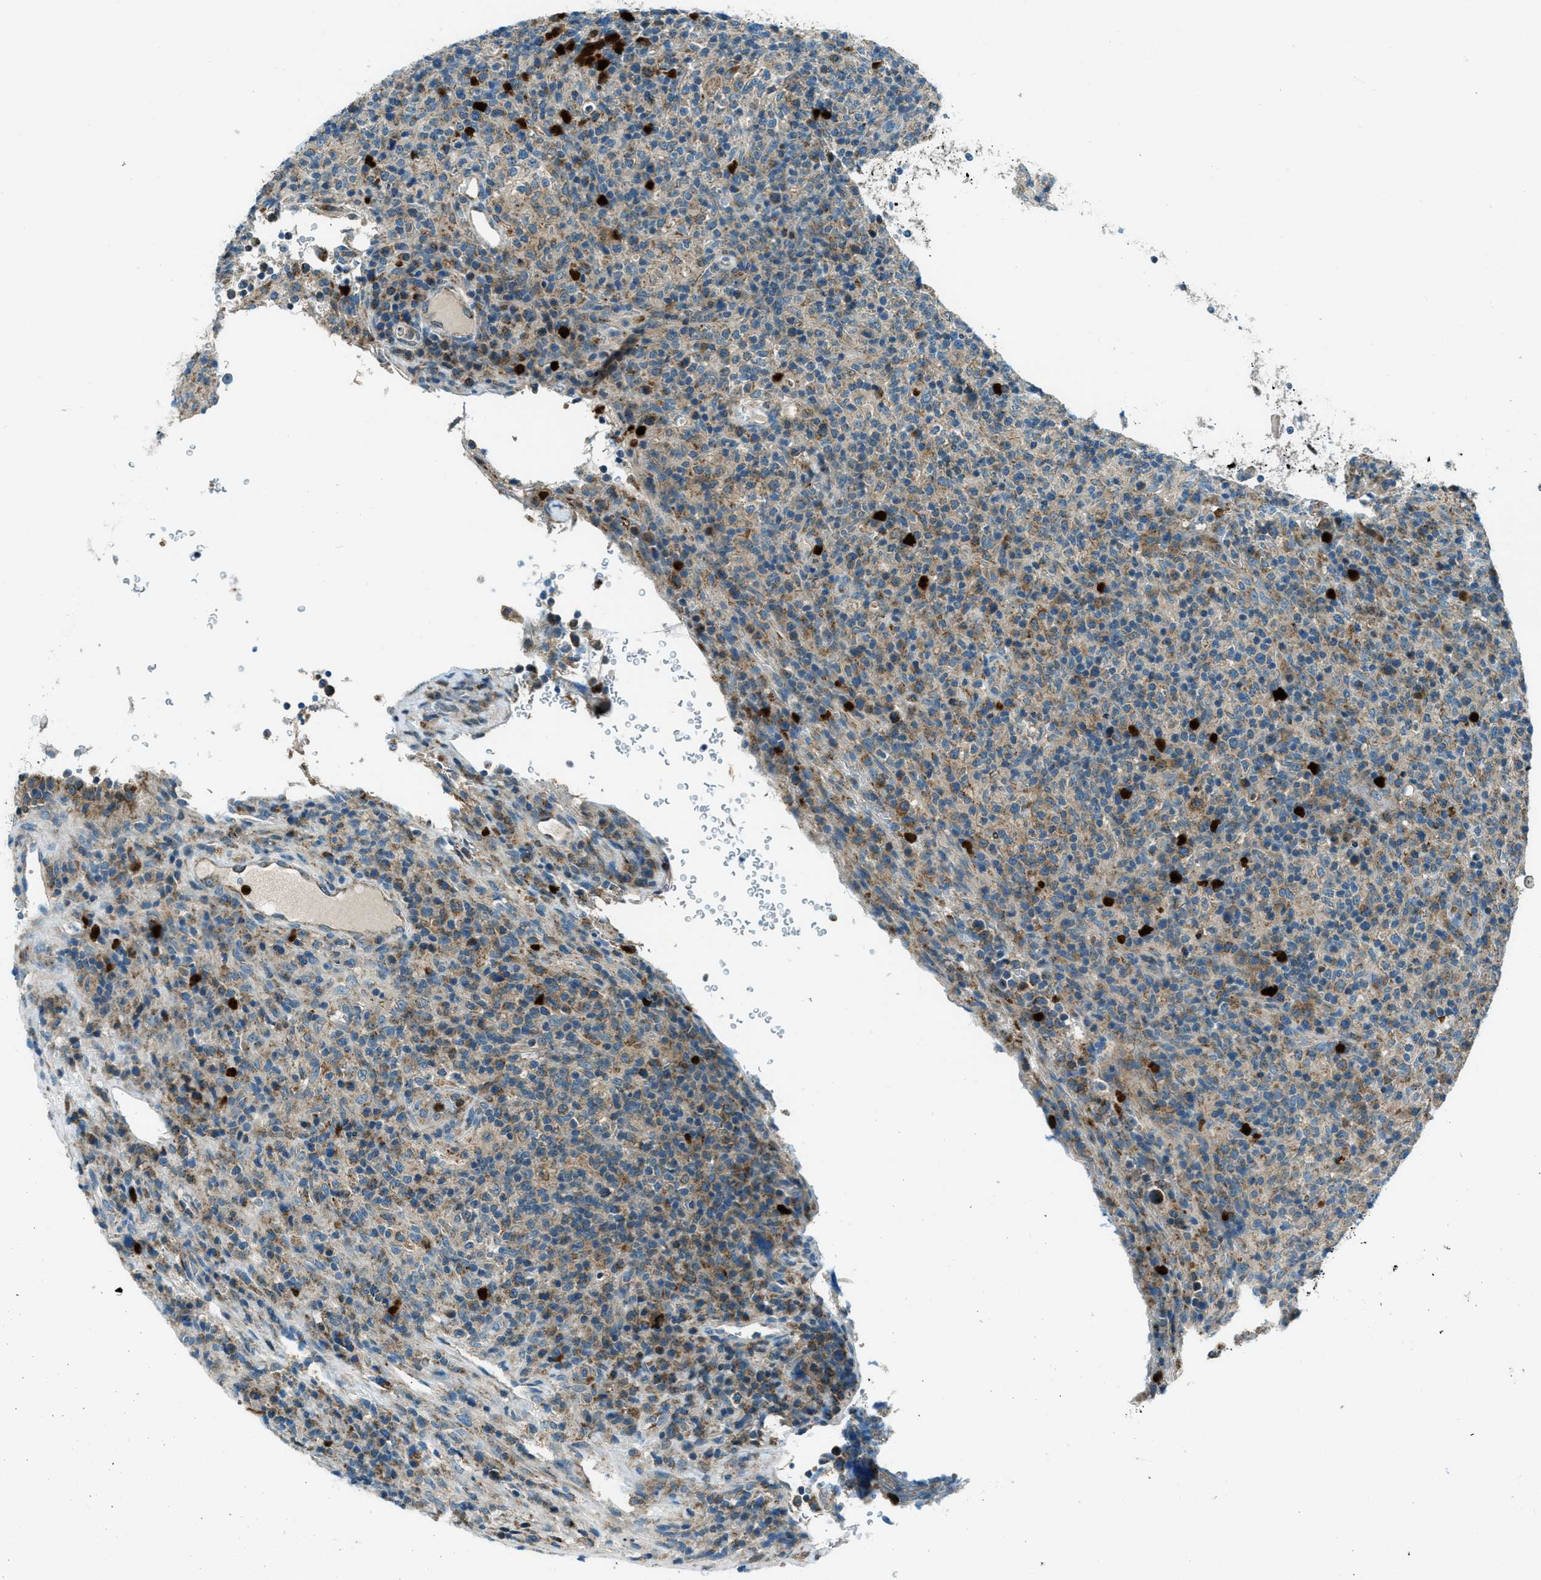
{"staining": {"intensity": "moderate", "quantity": "25%-75%", "location": "cytoplasmic/membranous"}, "tissue": "lymphoma", "cell_type": "Tumor cells", "image_type": "cancer", "snomed": [{"axis": "morphology", "description": "Malignant lymphoma, non-Hodgkin's type, High grade"}, {"axis": "topography", "description": "Lymph node"}], "caption": "Moderate cytoplasmic/membranous protein staining is identified in approximately 25%-75% of tumor cells in lymphoma. The staining was performed using DAB, with brown indicating positive protein expression. Nuclei are stained blue with hematoxylin.", "gene": "FAR1", "patient": {"sex": "female", "age": 76}}